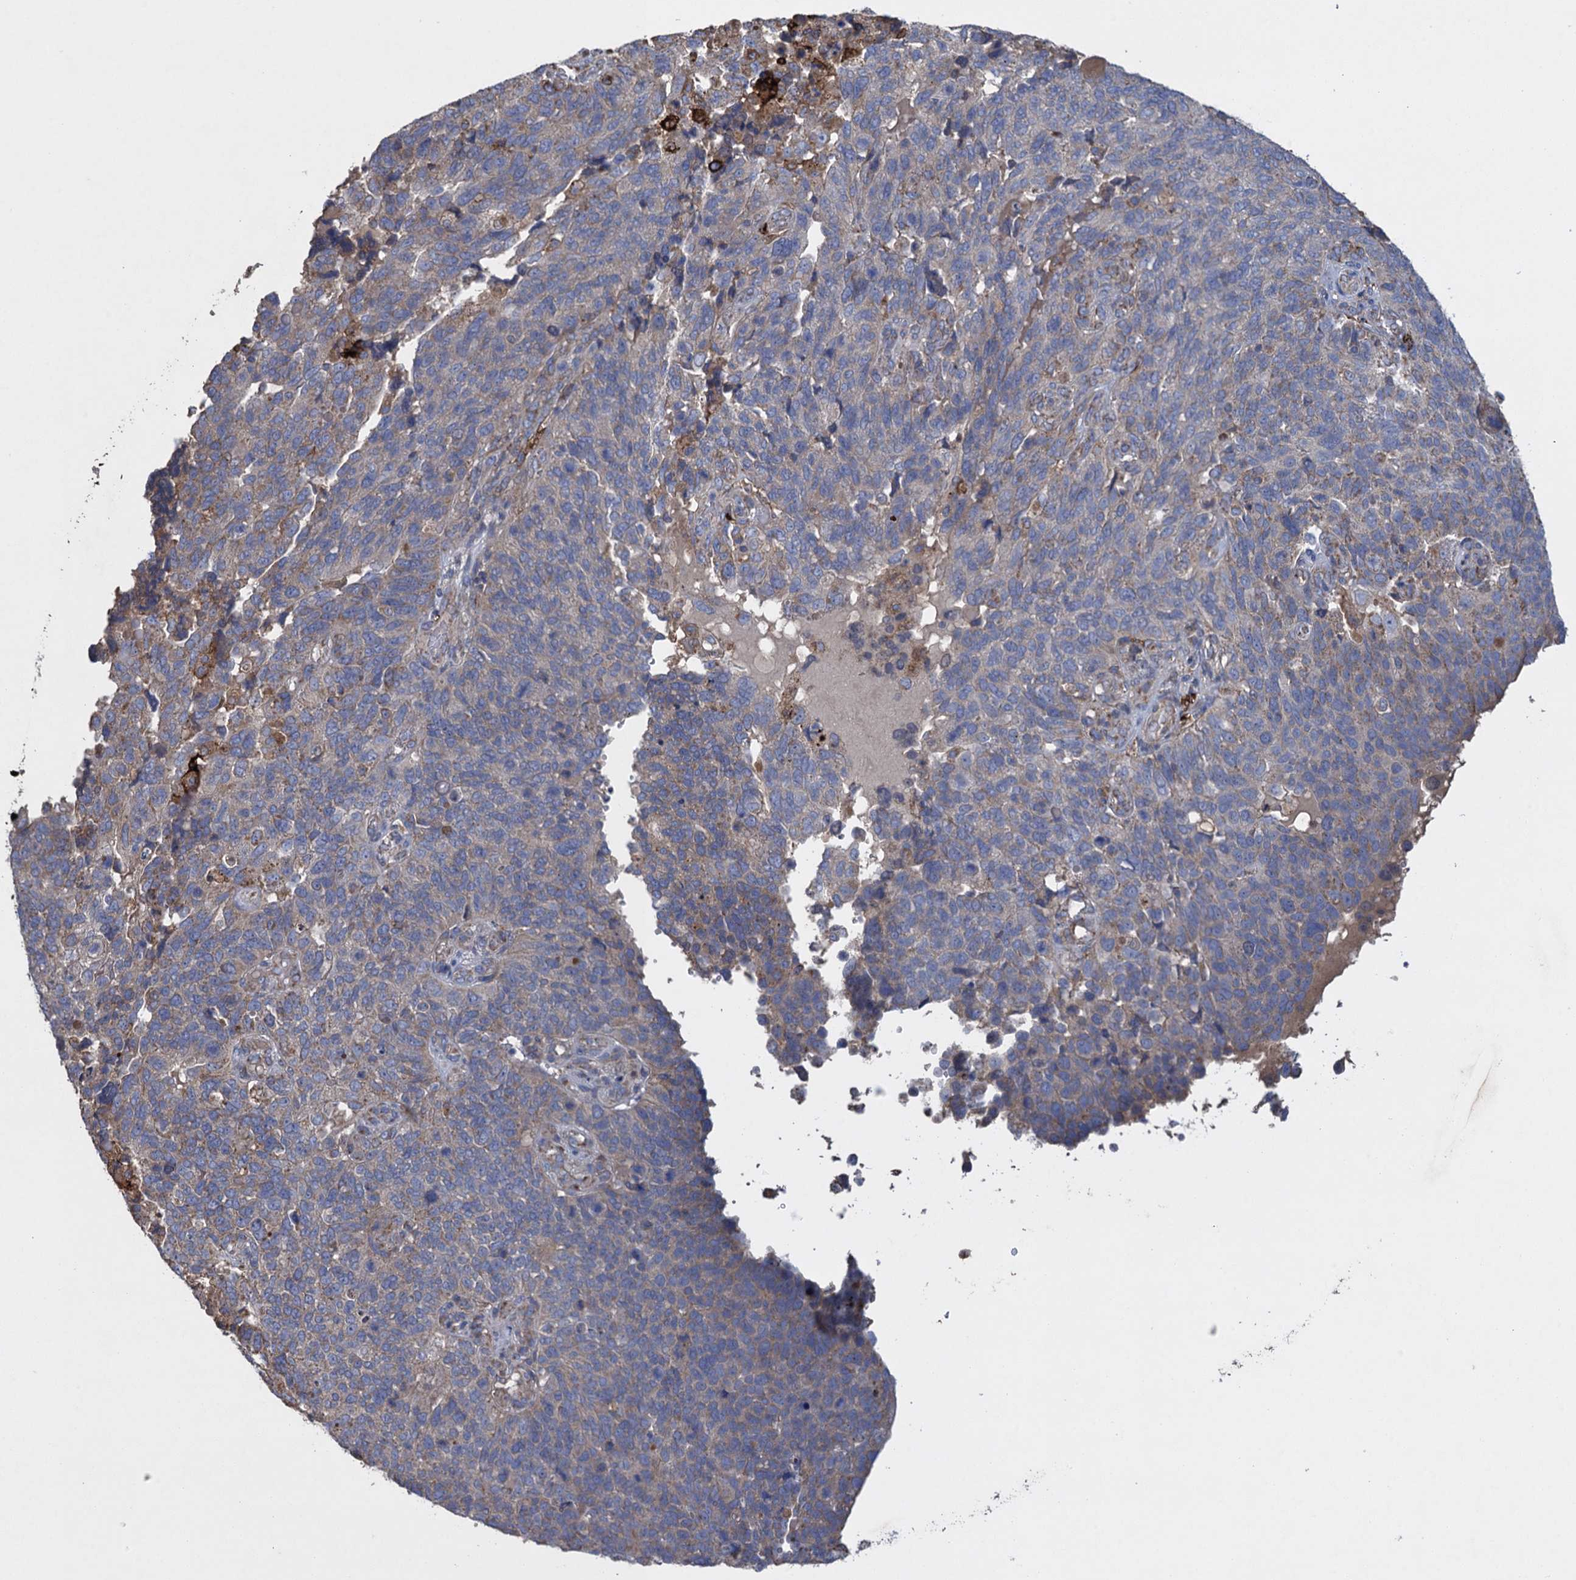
{"staining": {"intensity": "weak", "quantity": "<25%", "location": "cytoplasmic/membranous"}, "tissue": "endometrial cancer", "cell_type": "Tumor cells", "image_type": "cancer", "snomed": [{"axis": "morphology", "description": "Adenocarcinoma, NOS"}, {"axis": "topography", "description": "Endometrium"}], "caption": "Tumor cells show no significant expression in endometrial cancer (adenocarcinoma). (DAB (3,3'-diaminobenzidine) IHC, high magnification).", "gene": "TXNDC11", "patient": {"sex": "female", "age": 66}}